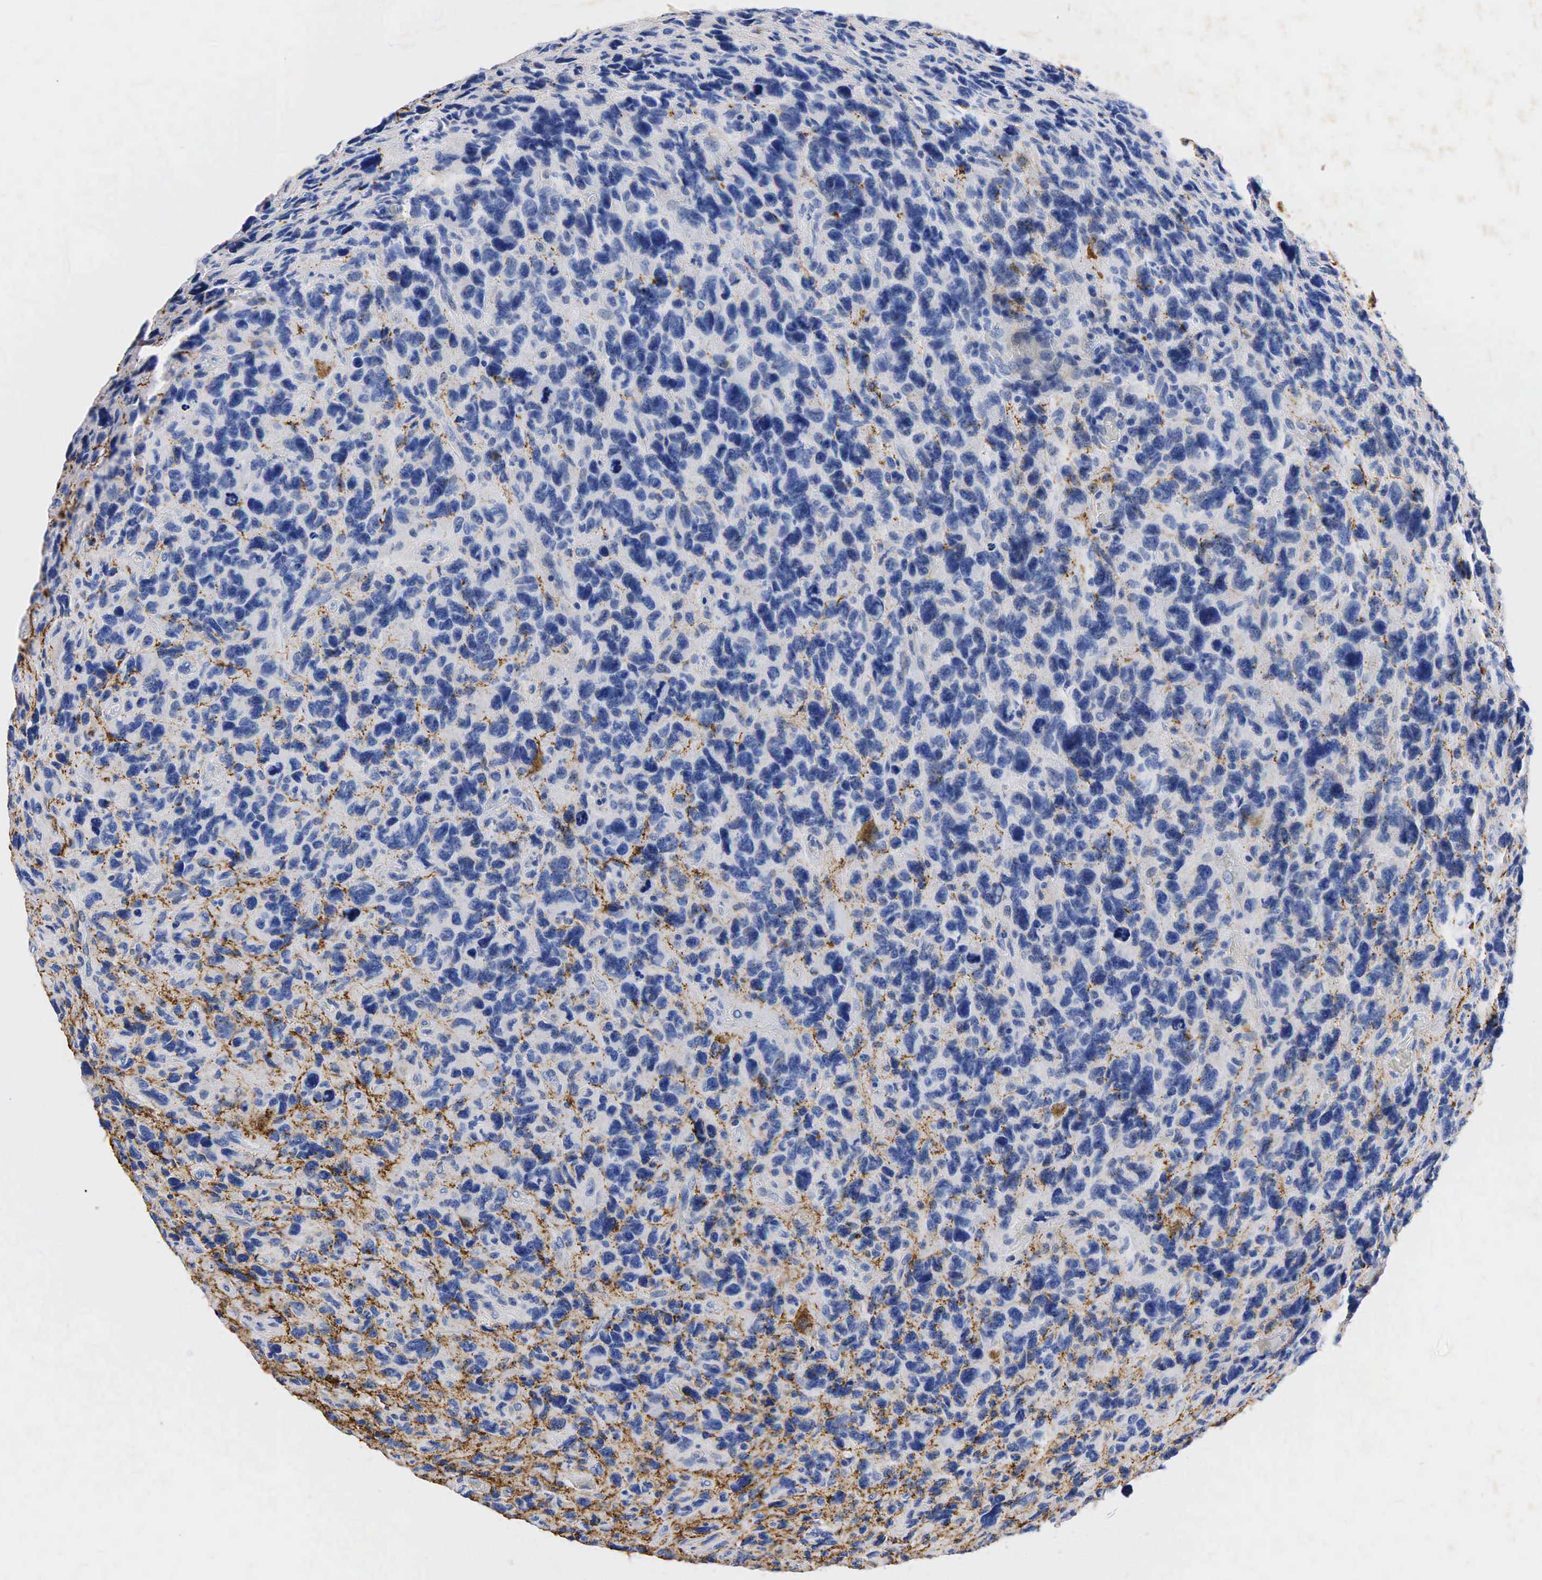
{"staining": {"intensity": "moderate", "quantity": "25%-75%", "location": "cytoplasmic/membranous"}, "tissue": "glioma", "cell_type": "Tumor cells", "image_type": "cancer", "snomed": [{"axis": "morphology", "description": "Glioma, malignant, High grade"}, {"axis": "topography", "description": "Brain"}], "caption": "Glioma was stained to show a protein in brown. There is medium levels of moderate cytoplasmic/membranous expression in approximately 25%-75% of tumor cells.", "gene": "SYP", "patient": {"sex": "female", "age": 60}}